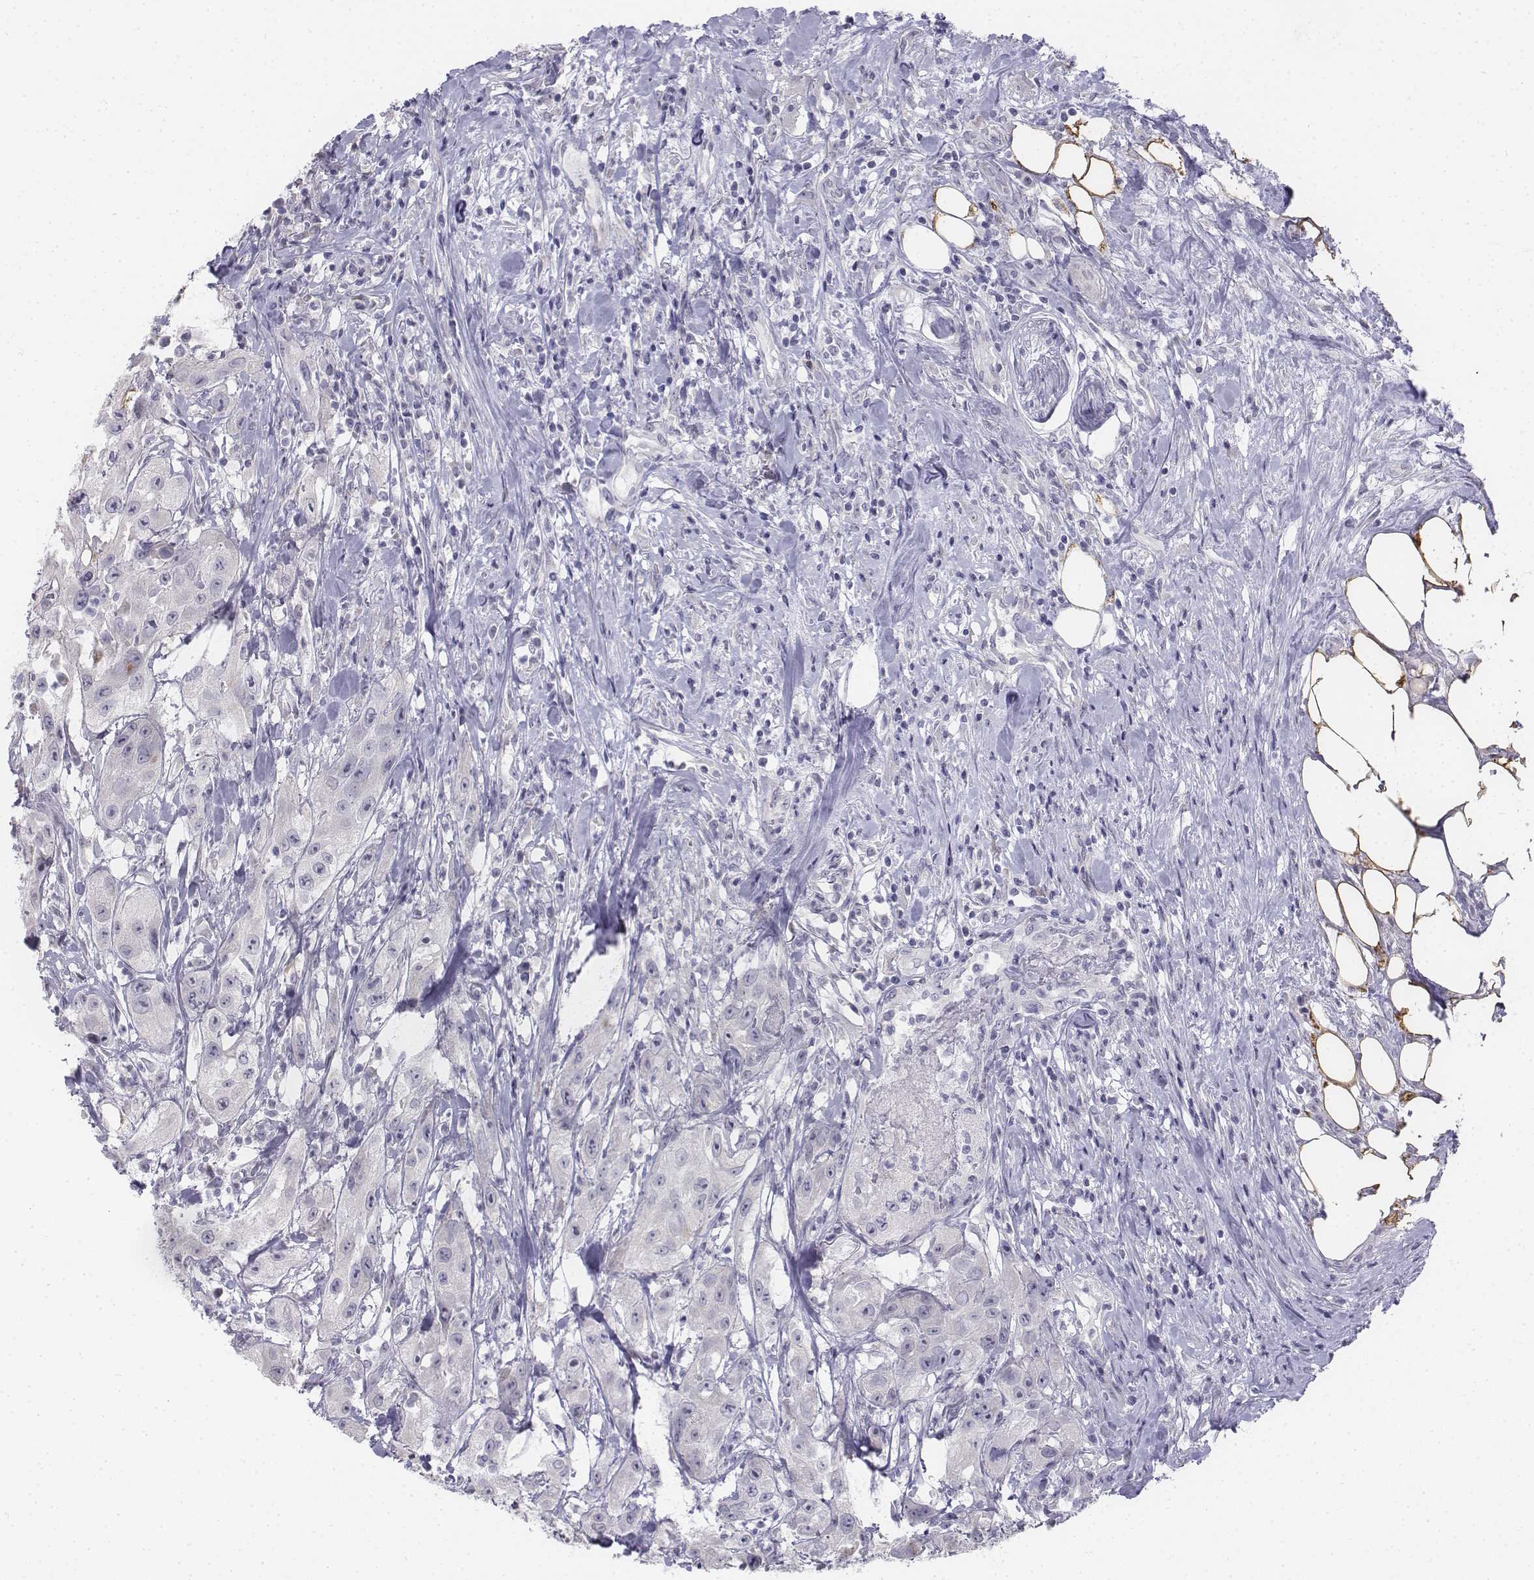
{"staining": {"intensity": "negative", "quantity": "none", "location": "none"}, "tissue": "urothelial cancer", "cell_type": "Tumor cells", "image_type": "cancer", "snomed": [{"axis": "morphology", "description": "Urothelial carcinoma, High grade"}, {"axis": "topography", "description": "Urinary bladder"}], "caption": "This is an IHC histopathology image of human urothelial carcinoma (high-grade). There is no staining in tumor cells.", "gene": "PENK", "patient": {"sex": "male", "age": 79}}